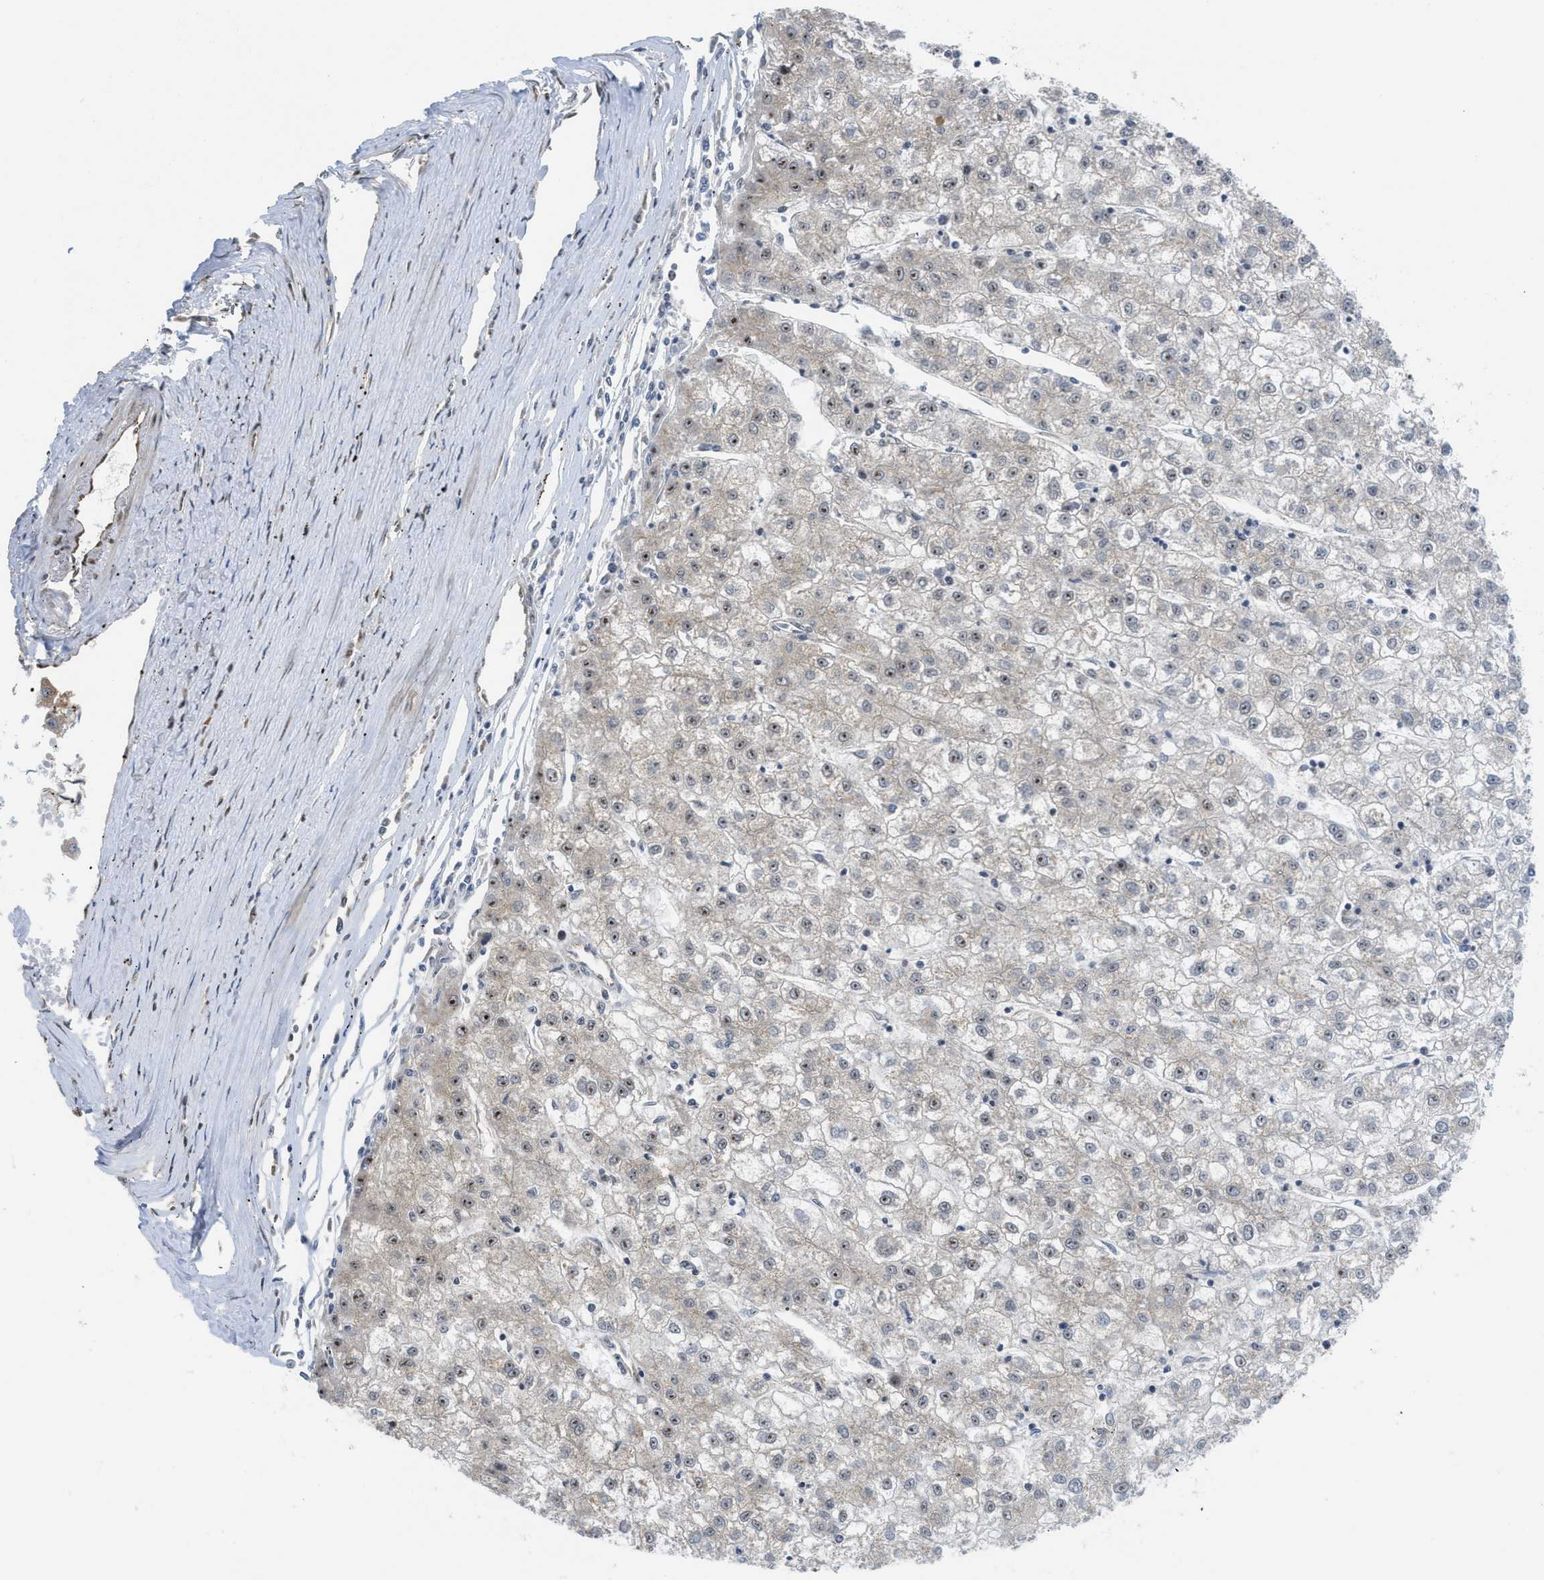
{"staining": {"intensity": "moderate", "quantity": "<25%", "location": "nuclear"}, "tissue": "liver cancer", "cell_type": "Tumor cells", "image_type": "cancer", "snomed": [{"axis": "morphology", "description": "Carcinoma, Hepatocellular, NOS"}, {"axis": "topography", "description": "Liver"}], "caption": "Protein staining of liver cancer (hepatocellular carcinoma) tissue reveals moderate nuclear positivity in approximately <25% of tumor cells.", "gene": "TACC1", "patient": {"sex": "male", "age": 72}}